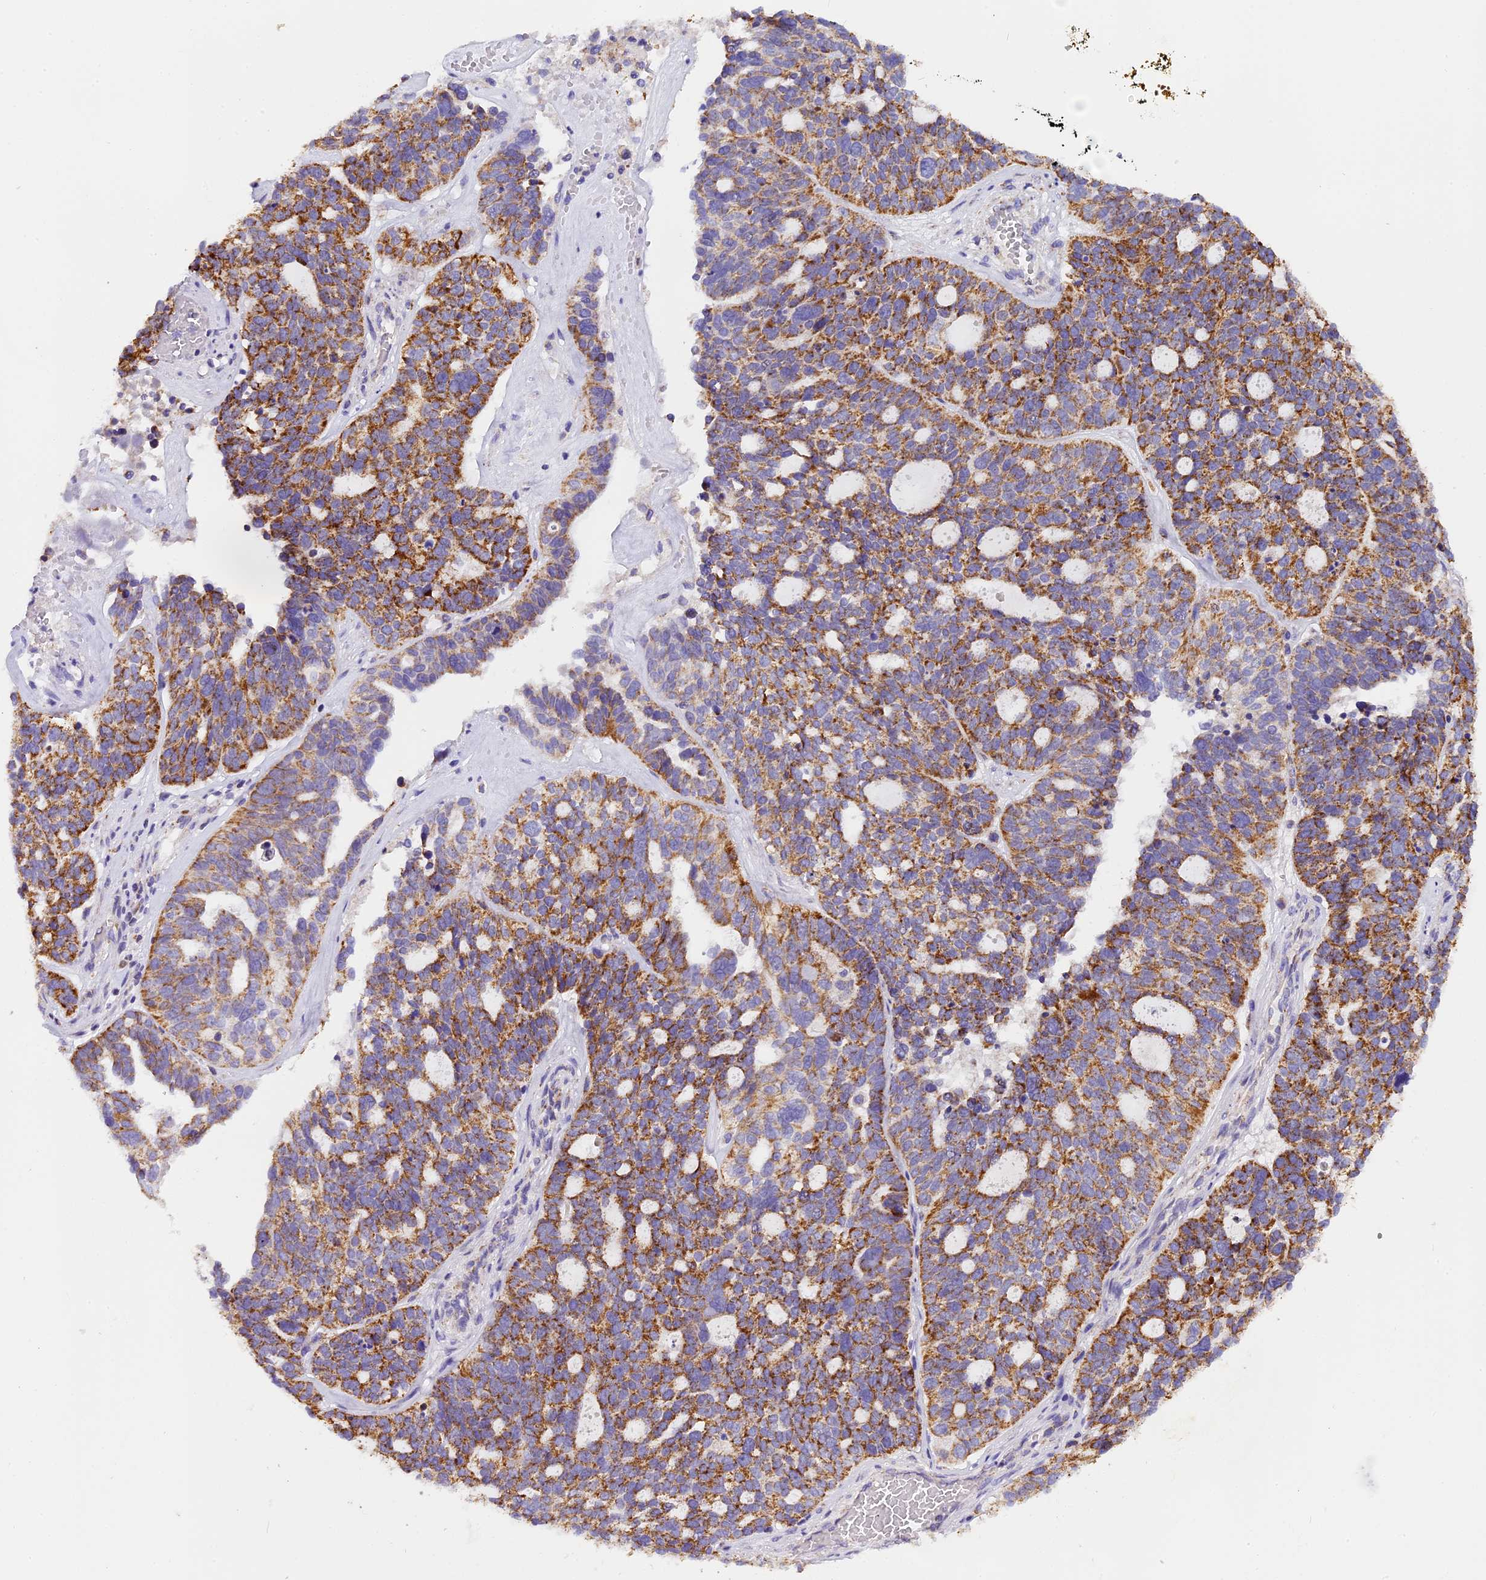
{"staining": {"intensity": "moderate", "quantity": ">75%", "location": "cytoplasmic/membranous"}, "tissue": "ovarian cancer", "cell_type": "Tumor cells", "image_type": "cancer", "snomed": [{"axis": "morphology", "description": "Cystadenocarcinoma, serous, NOS"}, {"axis": "topography", "description": "Ovary"}], "caption": "Immunohistochemistry (IHC) (DAB (3,3'-diaminobenzidine)) staining of ovarian serous cystadenocarcinoma exhibits moderate cytoplasmic/membranous protein expression in approximately >75% of tumor cells.", "gene": "MGME1", "patient": {"sex": "female", "age": 59}}